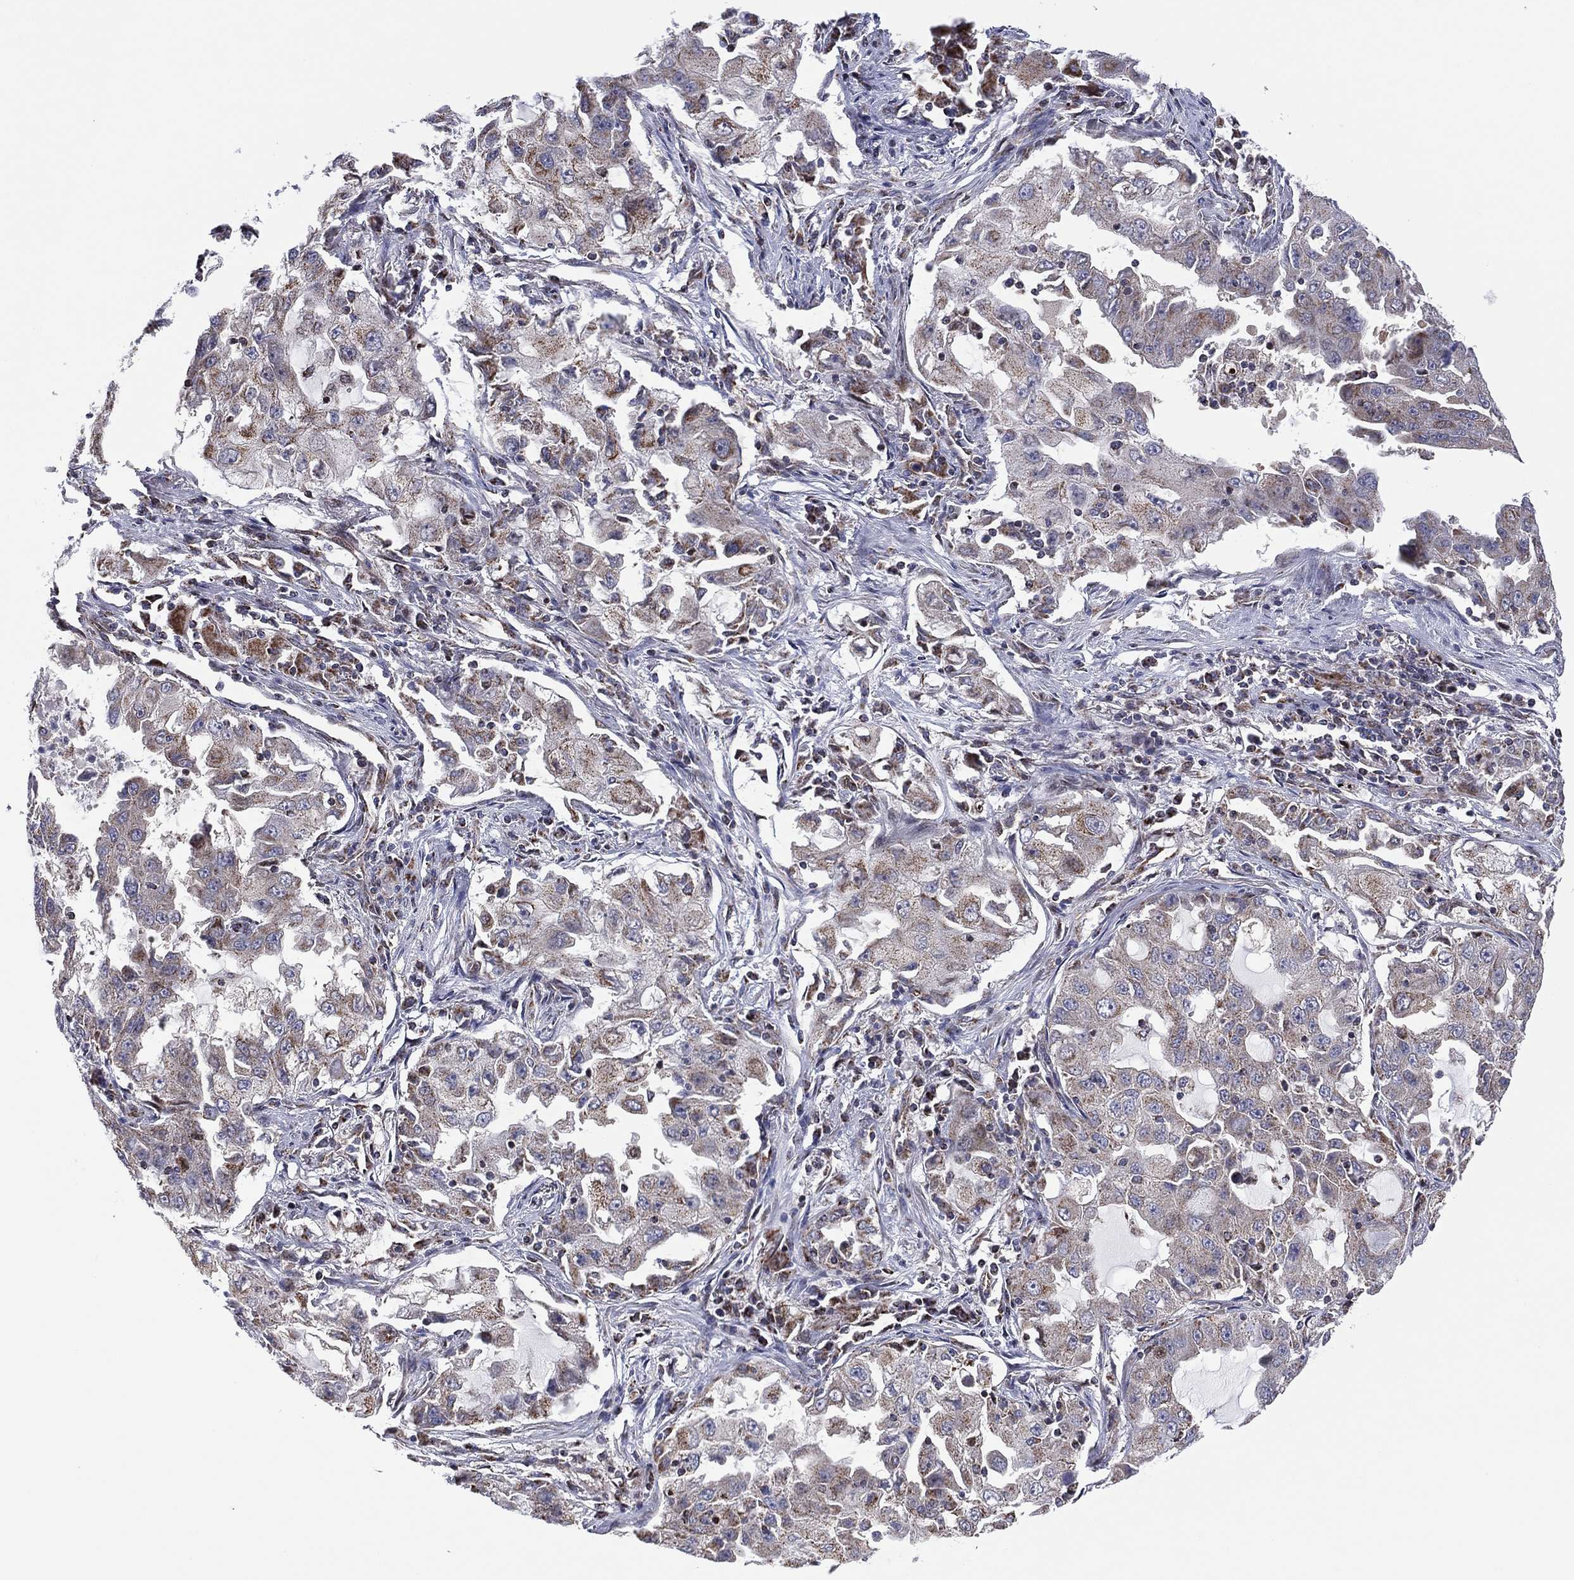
{"staining": {"intensity": "weak", "quantity": "<25%", "location": "cytoplasmic/membranous"}, "tissue": "lung cancer", "cell_type": "Tumor cells", "image_type": "cancer", "snomed": [{"axis": "morphology", "description": "Adenocarcinoma, NOS"}, {"axis": "topography", "description": "Lung"}], "caption": "IHC image of neoplastic tissue: adenocarcinoma (lung) stained with DAB (3,3'-diaminobenzidine) shows no significant protein positivity in tumor cells.", "gene": "PIDD1", "patient": {"sex": "female", "age": 61}}